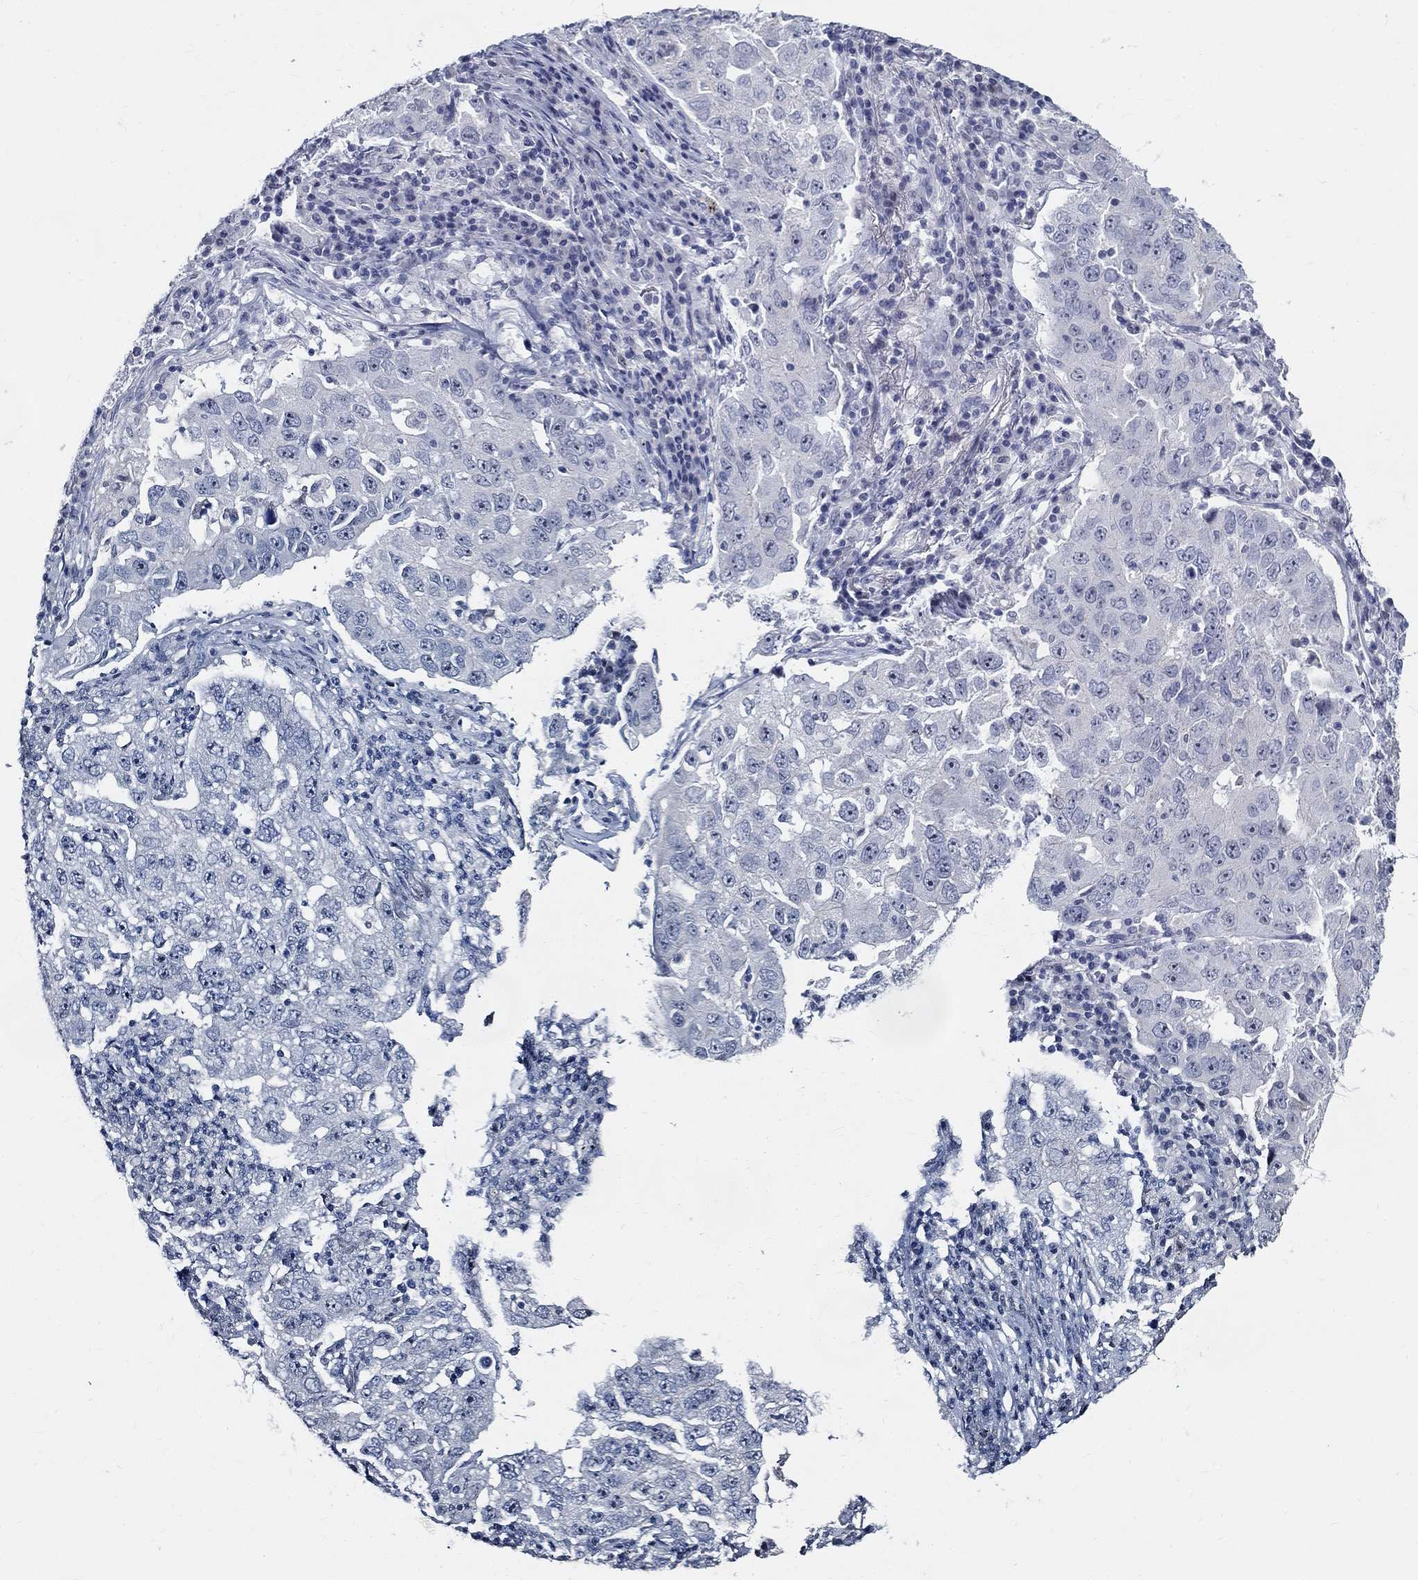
{"staining": {"intensity": "negative", "quantity": "none", "location": "none"}, "tissue": "lung cancer", "cell_type": "Tumor cells", "image_type": "cancer", "snomed": [{"axis": "morphology", "description": "Adenocarcinoma, NOS"}, {"axis": "topography", "description": "Lung"}], "caption": "This is an IHC image of lung adenocarcinoma. There is no expression in tumor cells.", "gene": "GUCA1A", "patient": {"sex": "male", "age": 73}}